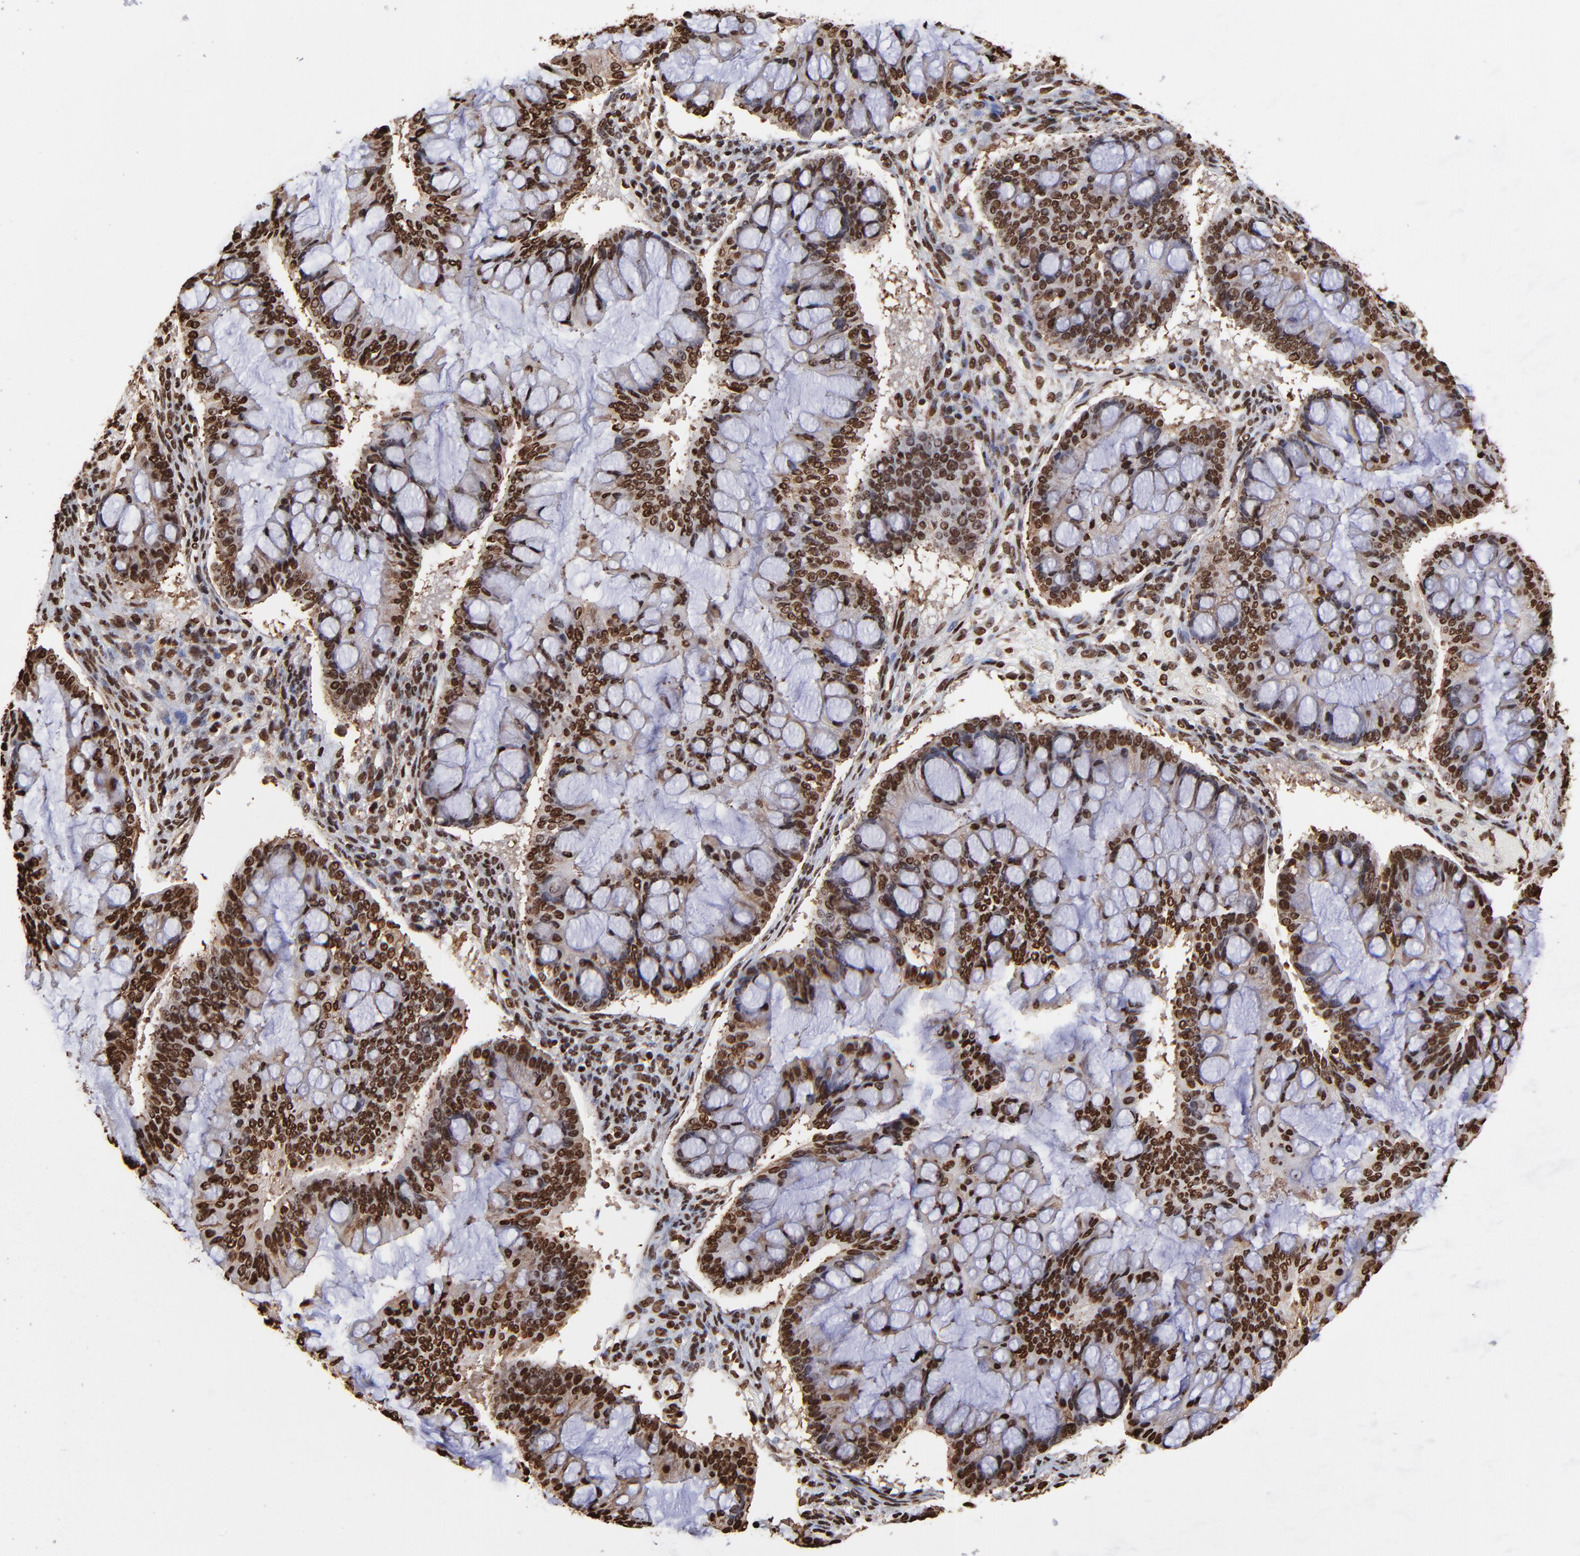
{"staining": {"intensity": "strong", "quantity": ">75%", "location": "nuclear"}, "tissue": "ovarian cancer", "cell_type": "Tumor cells", "image_type": "cancer", "snomed": [{"axis": "morphology", "description": "Cystadenocarcinoma, mucinous, NOS"}, {"axis": "topography", "description": "Ovary"}], "caption": "Strong nuclear expression for a protein is identified in approximately >75% of tumor cells of ovarian mucinous cystadenocarcinoma using immunohistochemistry.", "gene": "ZNF544", "patient": {"sex": "female", "age": 73}}